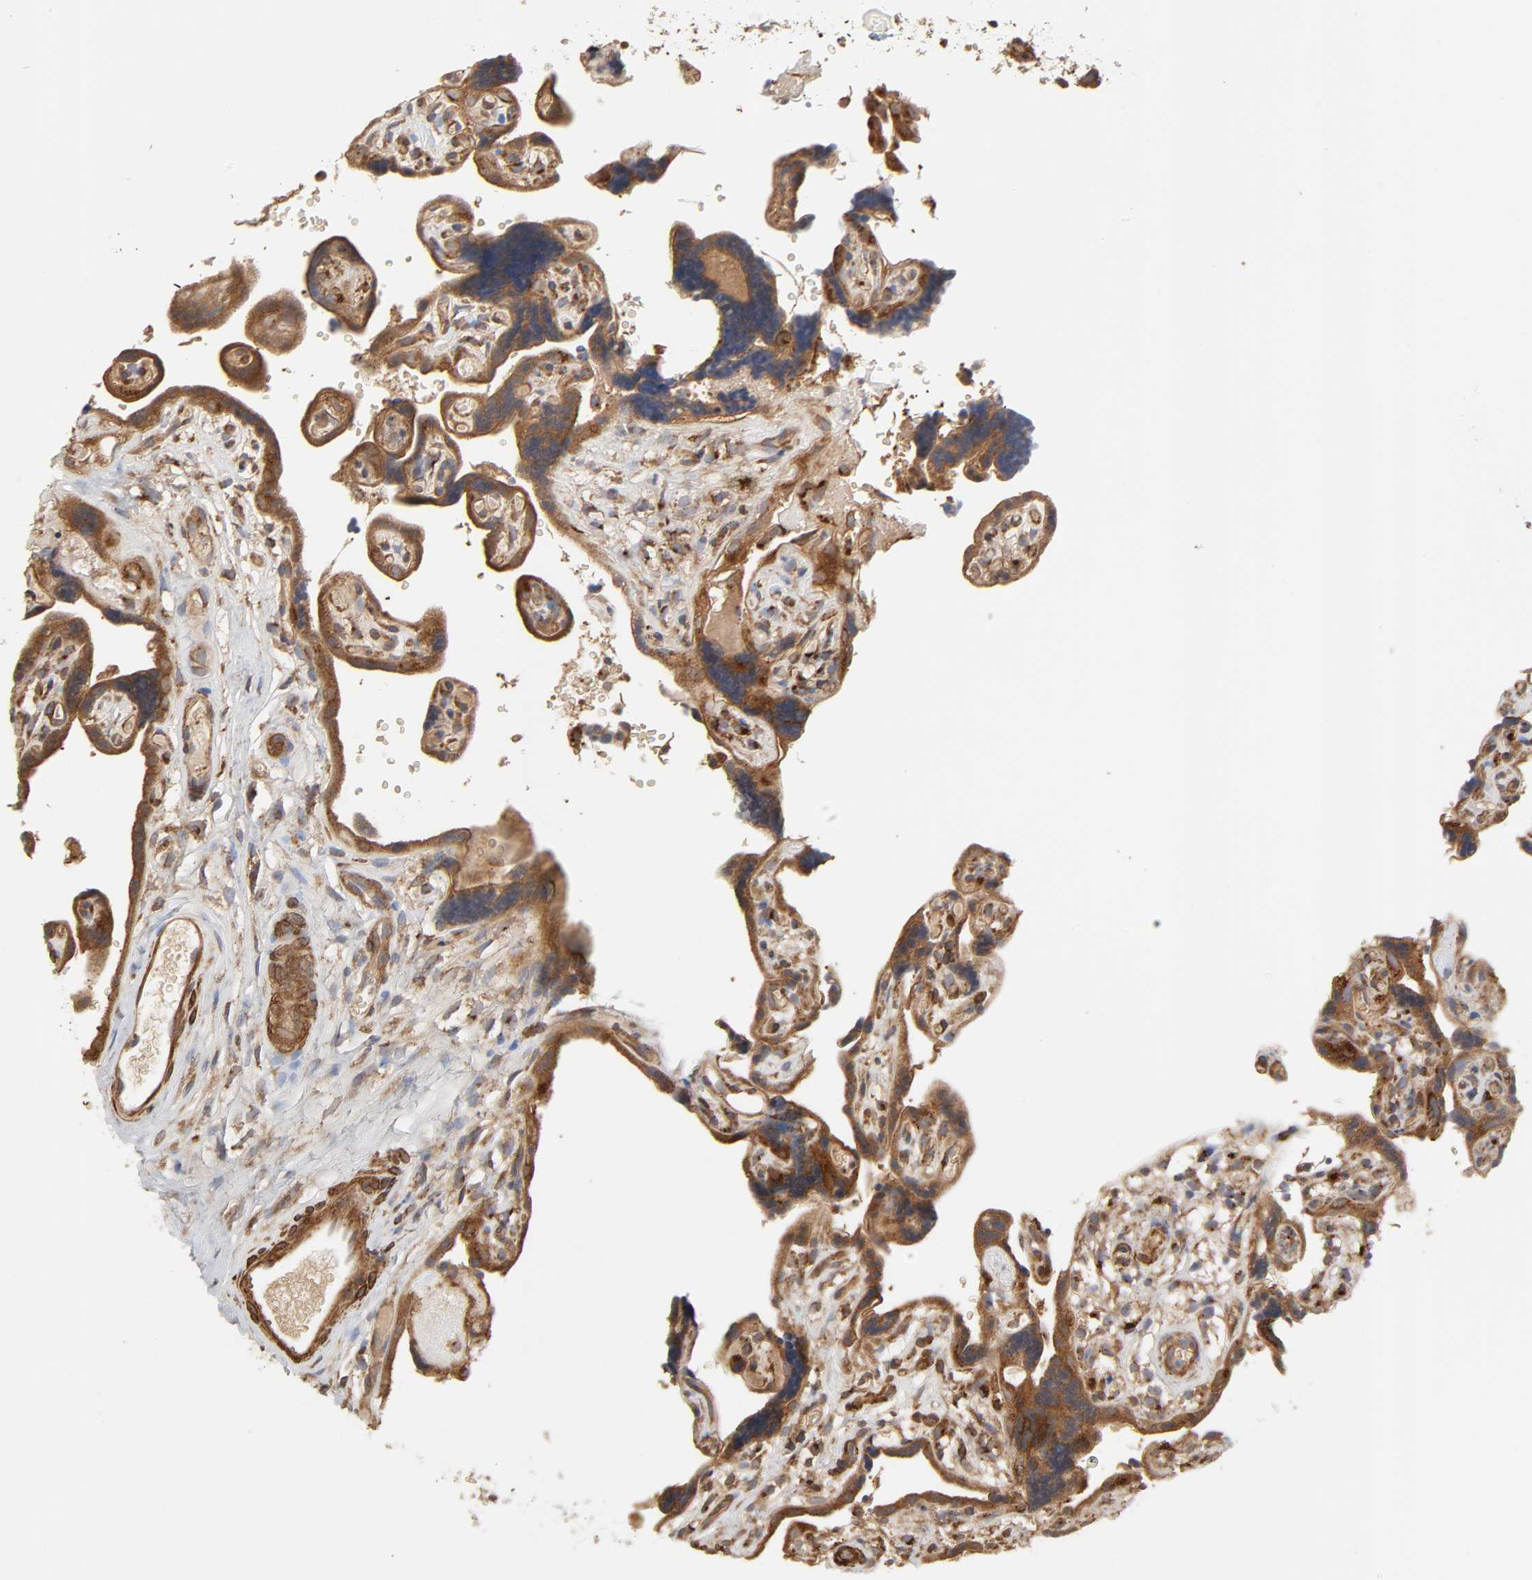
{"staining": {"intensity": "moderate", "quantity": ">75%", "location": "cytoplasmic/membranous"}, "tissue": "placenta", "cell_type": "Decidual cells", "image_type": "normal", "snomed": [{"axis": "morphology", "description": "Normal tissue, NOS"}, {"axis": "topography", "description": "Placenta"}], "caption": "A histopathology image of placenta stained for a protein exhibits moderate cytoplasmic/membranous brown staining in decidual cells. (DAB IHC with brightfield microscopy, high magnification).", "gene": "GNPTG", "patient": {"sex": "female", "age": 30}}